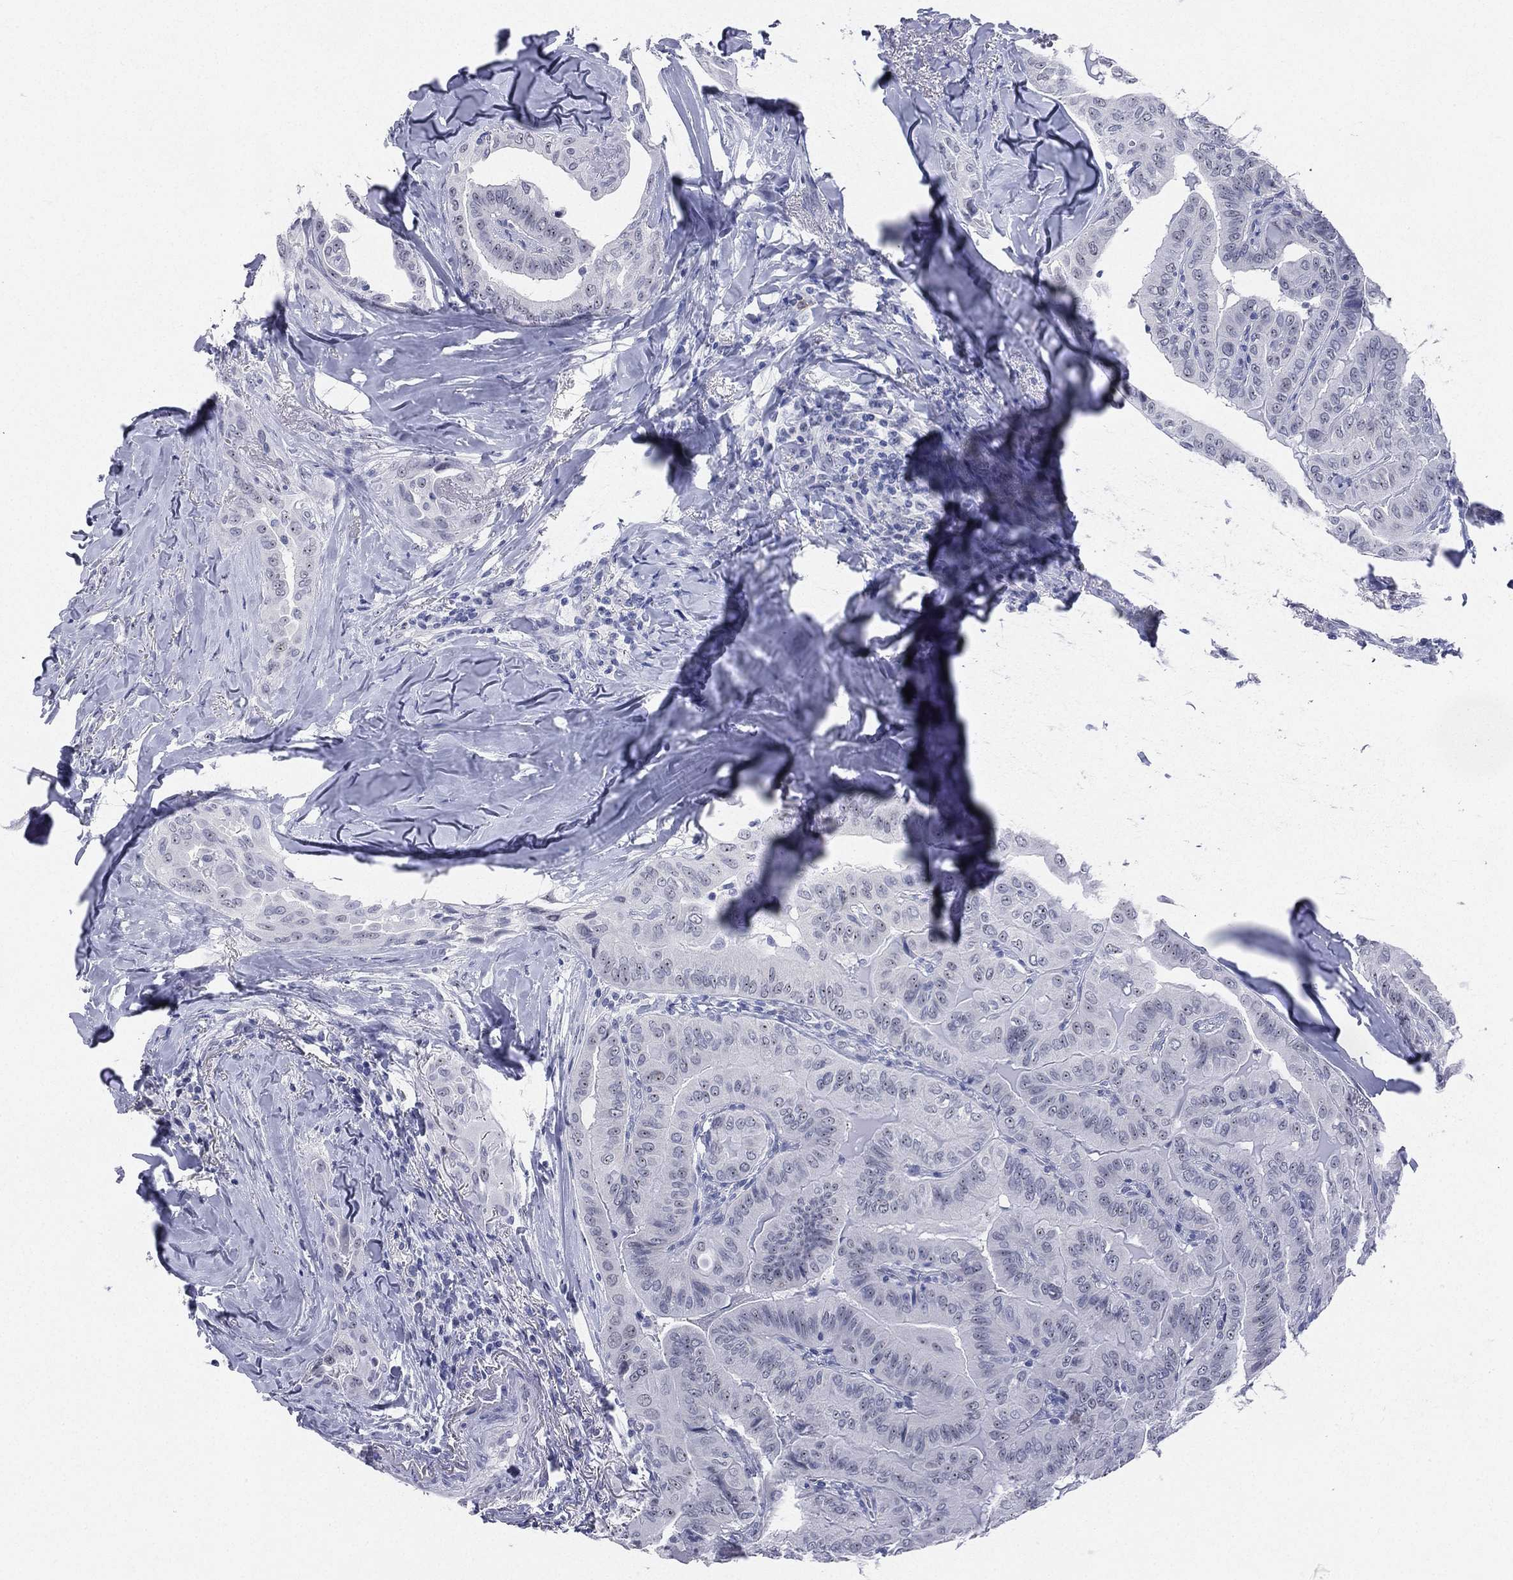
{"staining": {"intensity": "negative", "quantity": "none", "location": "none"}, "tissue": "thyroid cancer", "cell_type": "Tumor cells", "image_type": "cancer", "snomed": [{"axis": "morphology", "description": "Papillary adenocarcinoma, NOS"}, {"axis": "topography", "description": "Thyroid gland"}], "caption": "A micrograph of papillary adenocarcinoma (thyroid) stained for a protein shows no brown staining in tumor cells.", "gene": "CD22", "patient": {"sex": "female", "age": 68}}